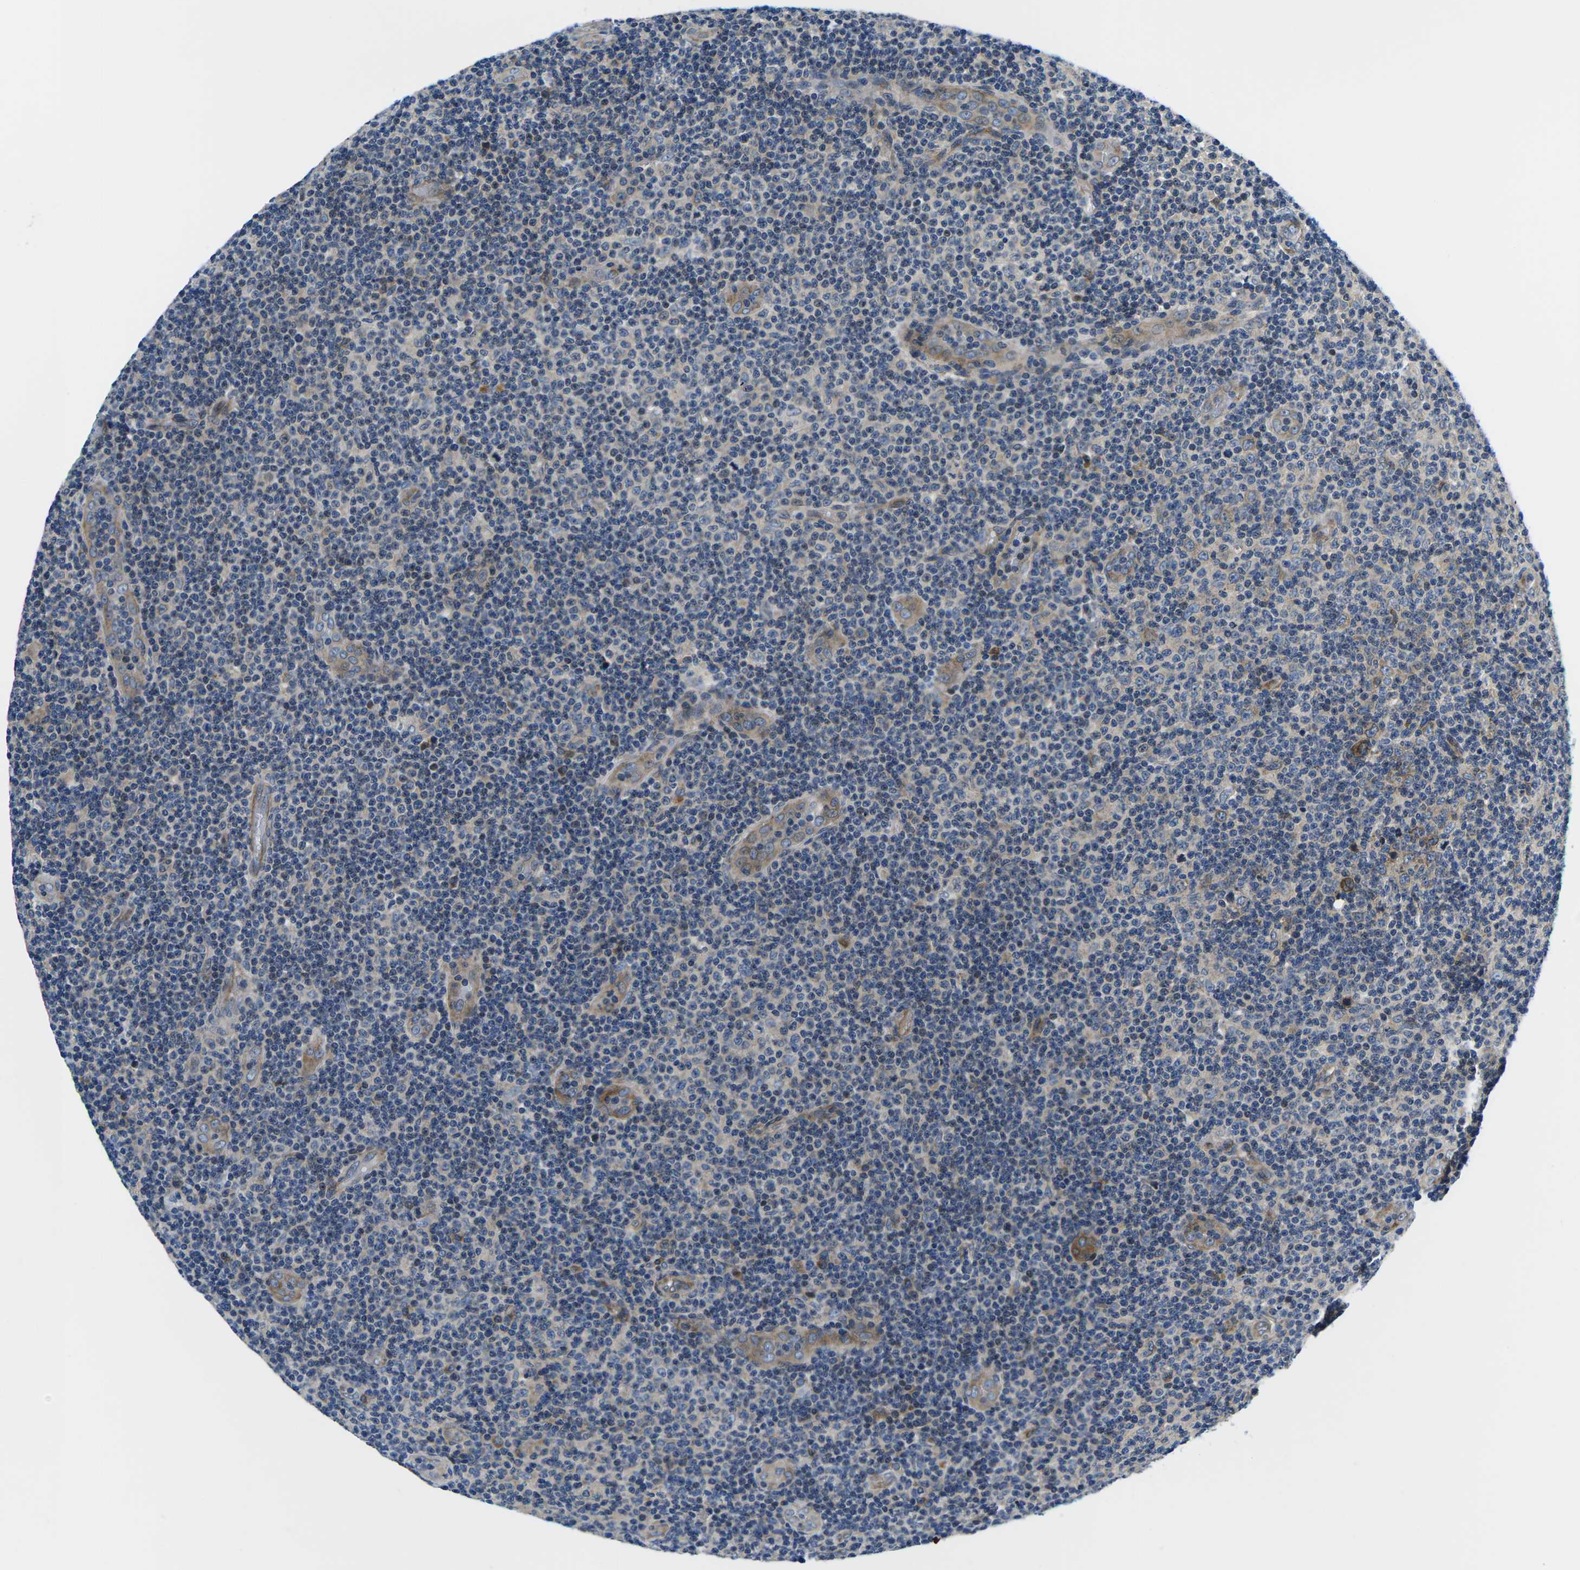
{"staining": {"intensity": "weak", "quantity": "<25%", "location": "nuclear"}, "tissue": "lymphoma", "cell_type": "Tumor cells", "image_type": "cancer", "snomed": [{"axis": "morphology", "description": "Malignant lymphoma, non-Hodgkin's type, Low grade"}, {"axis": "topography", "description": "Lymph node"}], "caption": "There is no significant expression in tumor cells of lymphoma.", "gene": "EIF4E", "patient": {"sex": "male", "age": 83}}